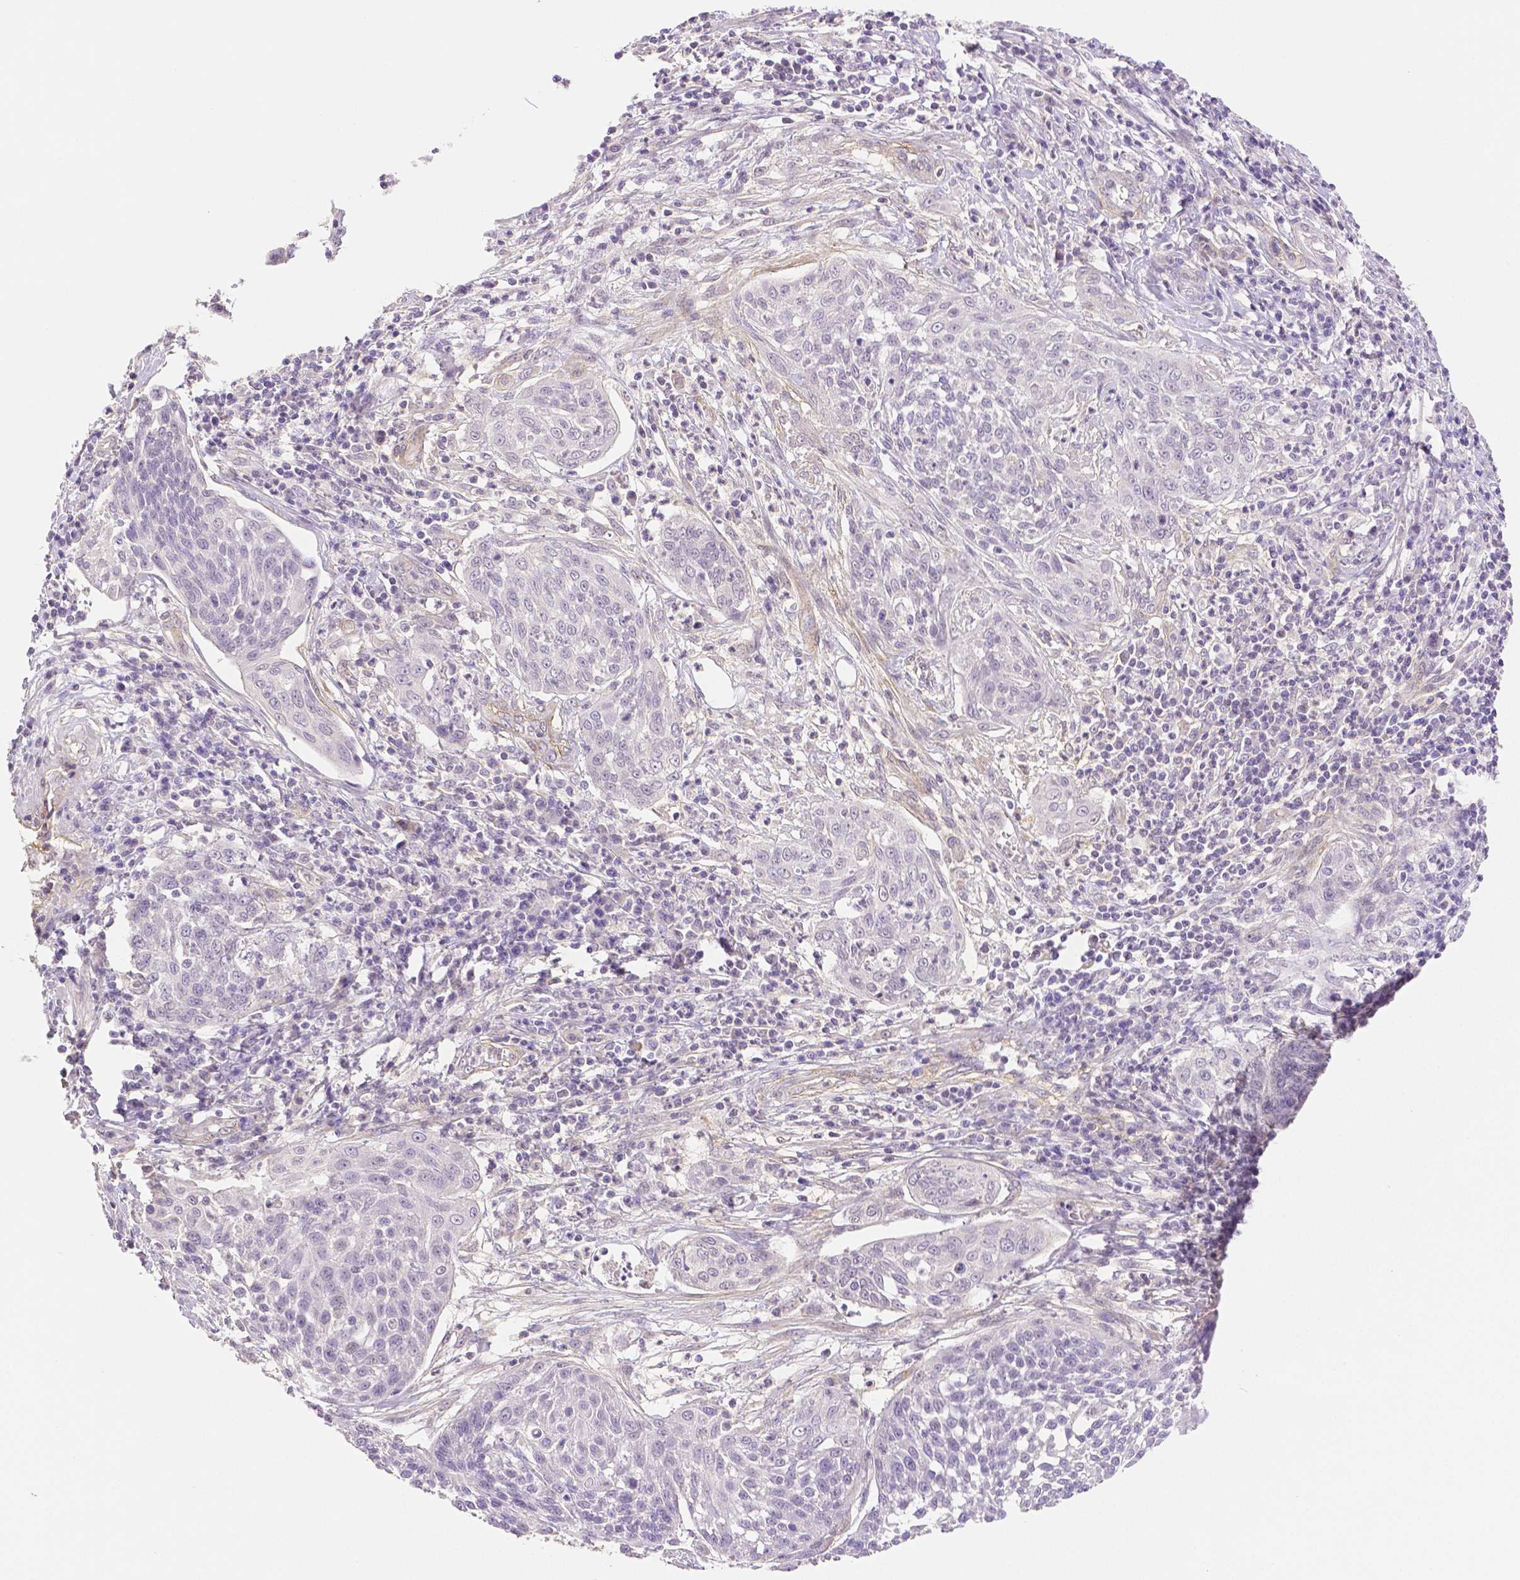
{"staining": {"intensity": "negative", "quantity": "none", "location": "none"}, "tissue": "cervical cancer", "cell_type": "Tumor cells", "image_type": "cancer", "snomed": [{"axis": "morphology", "description": "Squamous cell carcinoma, NOS"}, {"axis": "topography", "description": "Cervix"}], "caption": "DAB immunohistochemical staining of human cervical cancer reveals no significant staining in tumor cells. (Immunohistochemistry, brightfield microscopy, high magnification).", "gene": "THY1", "patient": {"sex": "female", "age": 34}}